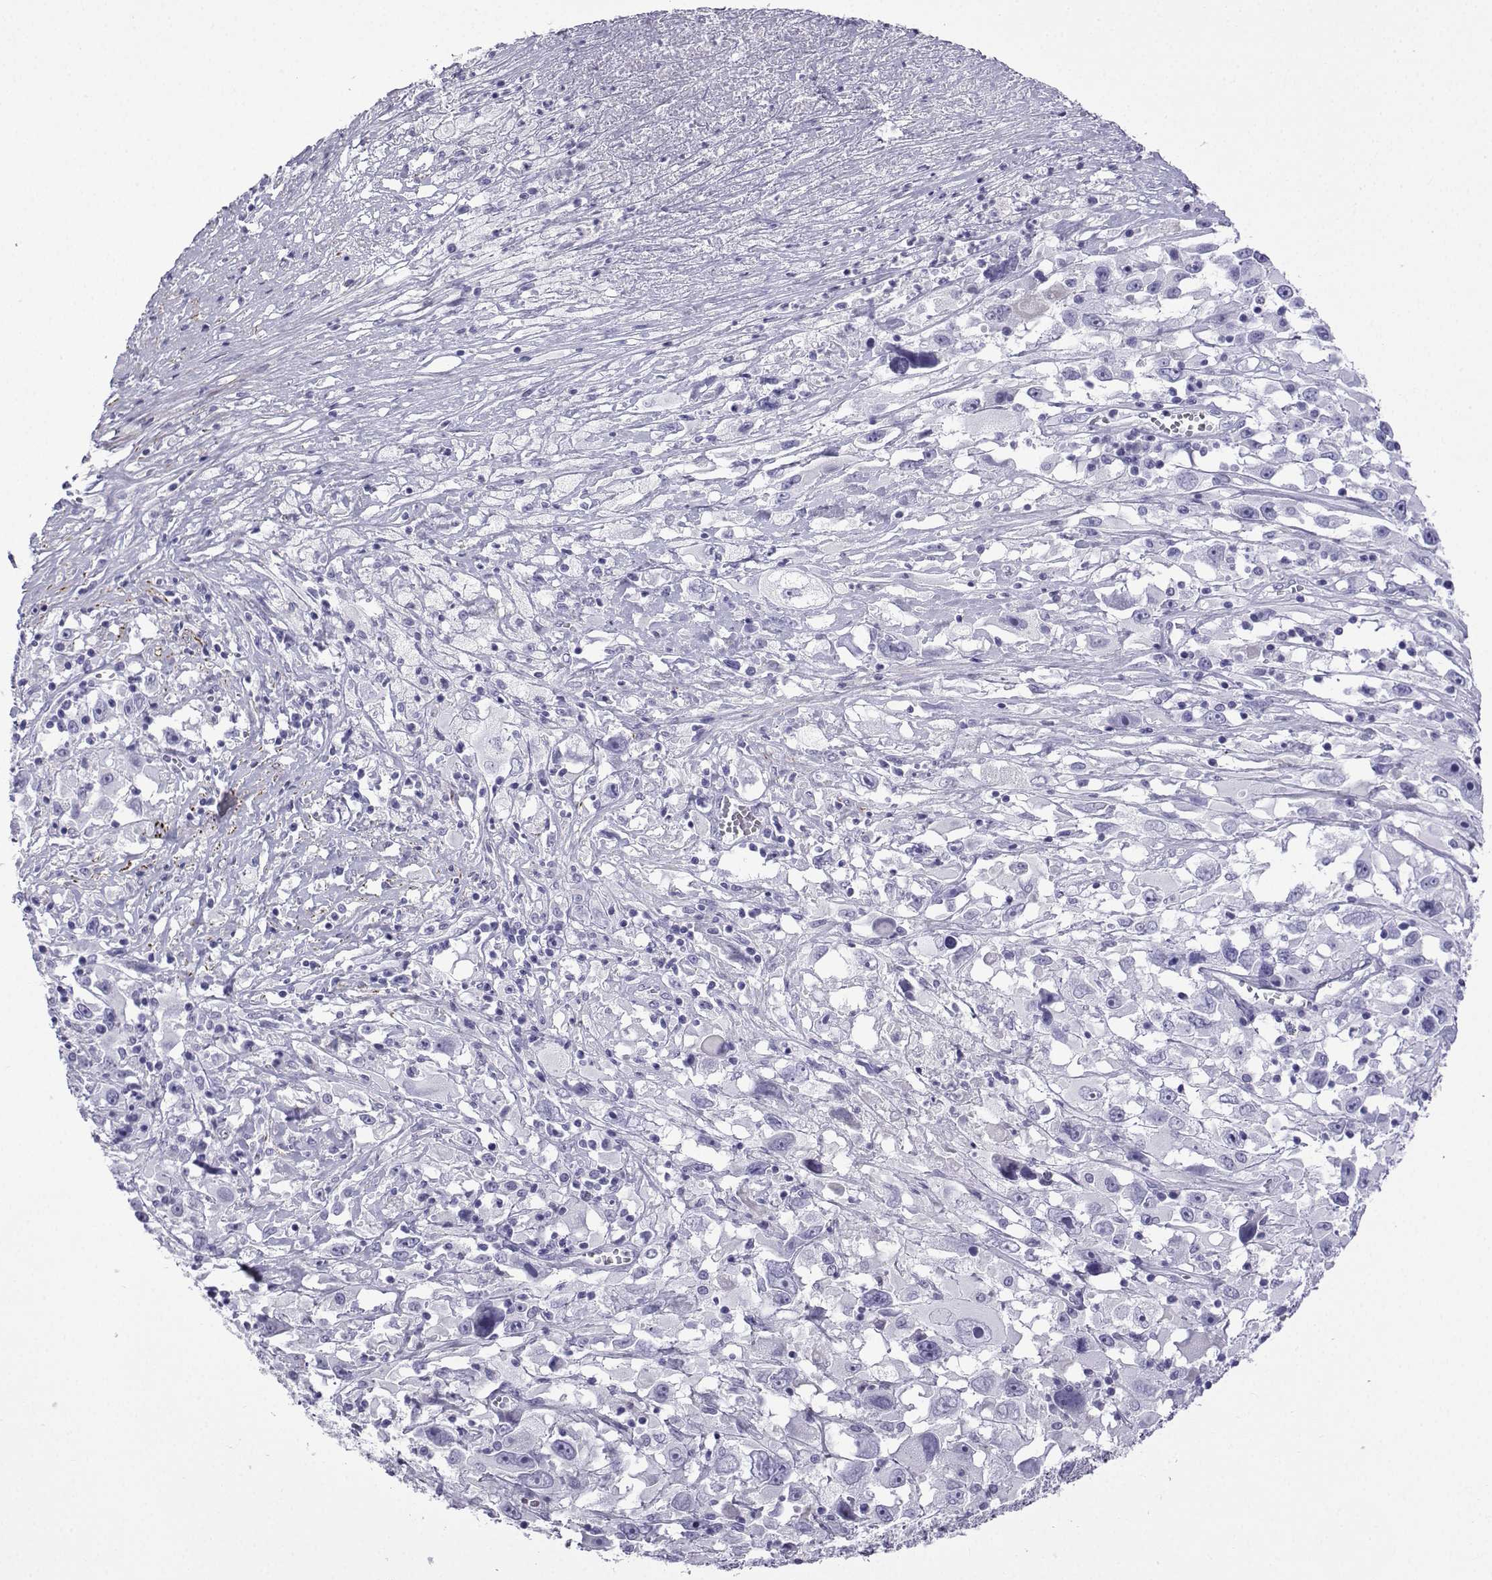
{"staining": {"intensity": "negative", "quantity": "none", "location": "none"}, "tissue": "melanoma", "cell_type": "Tumor cells", "image_type": "cancer", "snomed": [{"axis": "morphology", "description": "Malignant melanoma, Metastatic site"}, {"axis": "topography", "description": "Soft tissue"}], "caption": "The immunohistochemistry micrograph has no significant positivity in tumor cells of melanoma tissue. The staining is performed using DAB brown chromogen with nuclei counter-stained in using hematoxylin.", "gene": "KCNF1", "patient": {"sex": "male", "age": 50}}